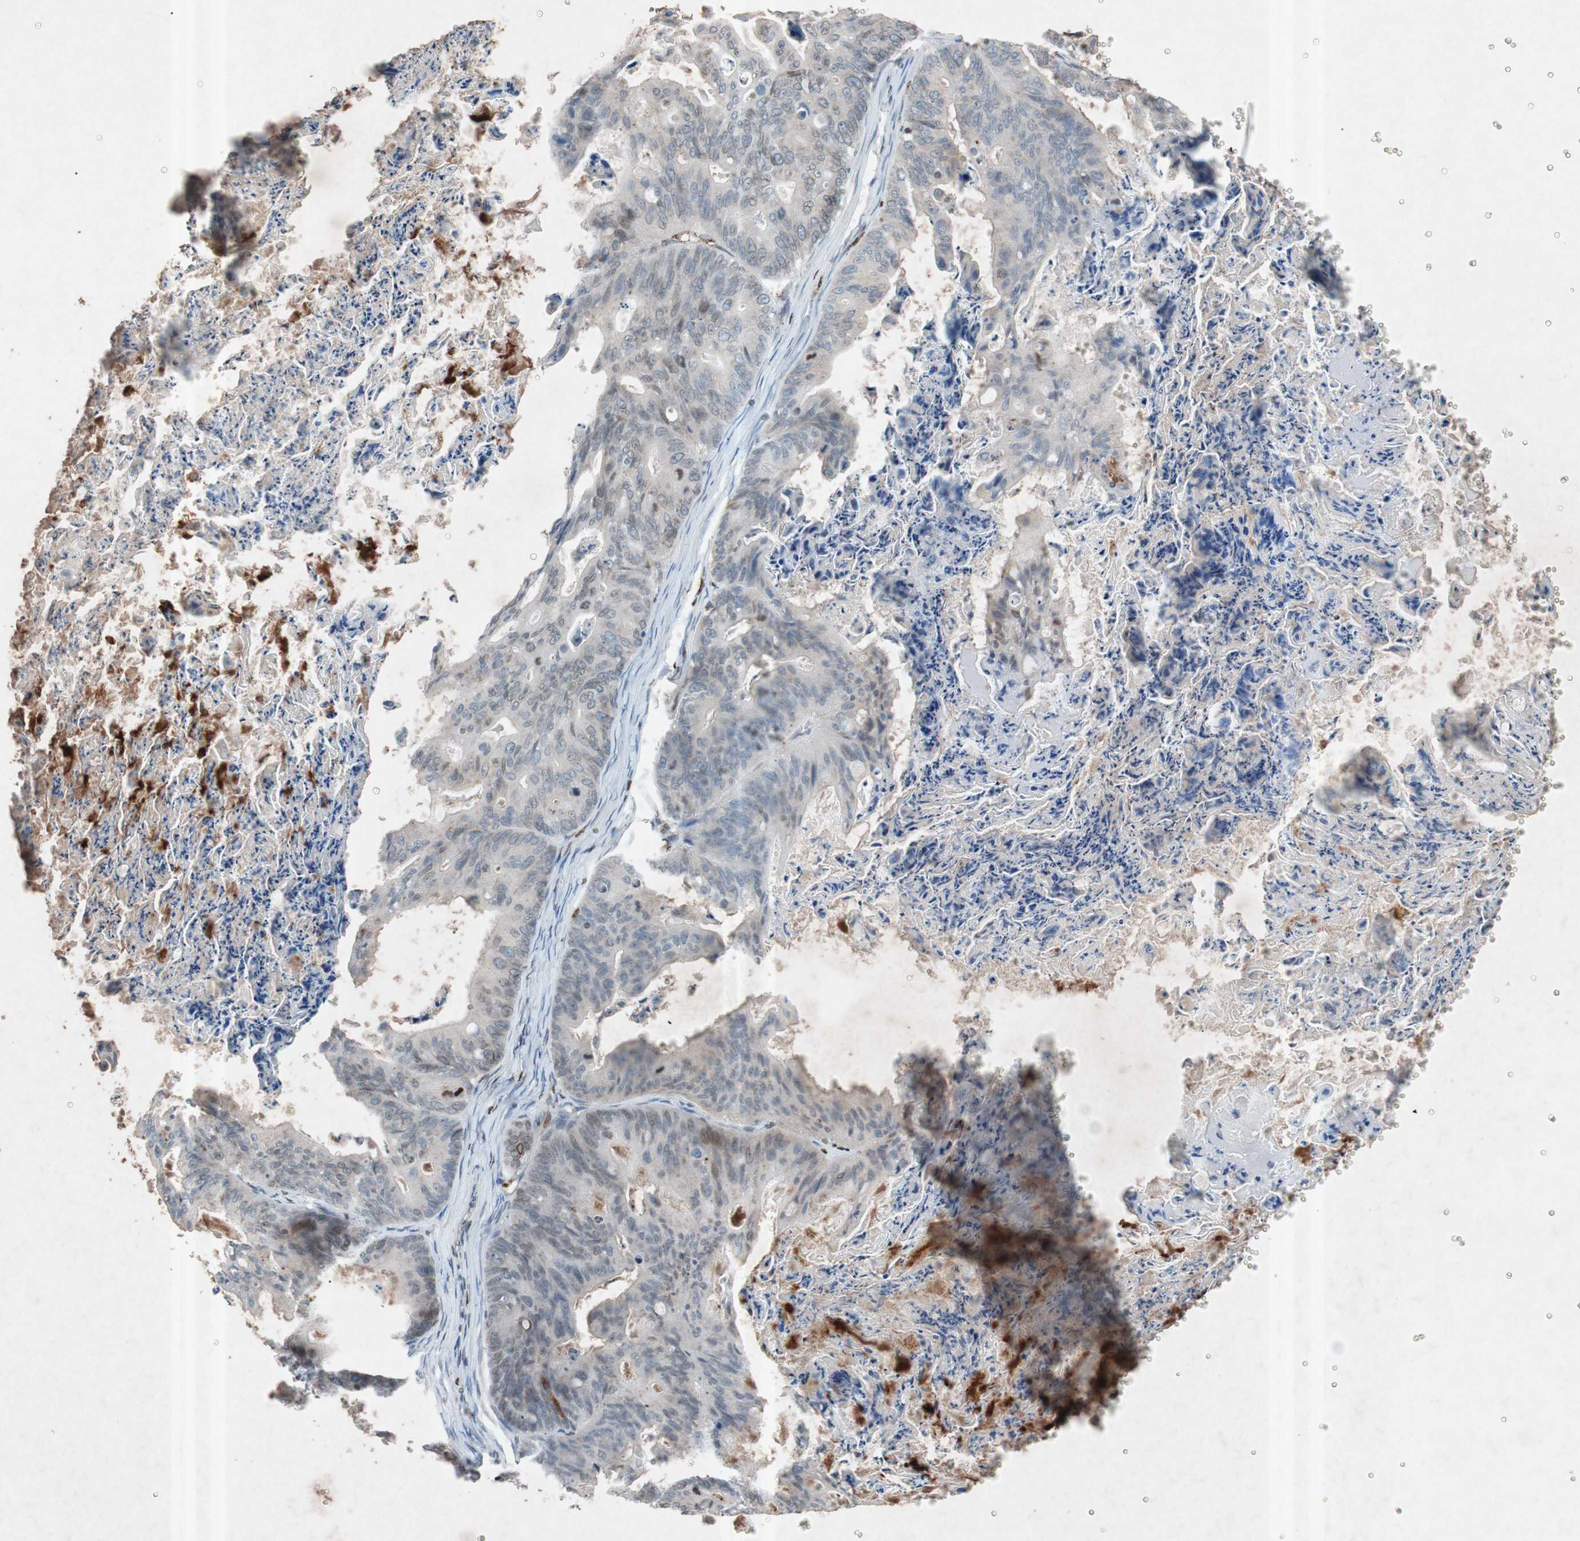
{"staining": {"intensity": "moderate", "quantity": "<25%", "location": "cytoplasmic/membranous"}, "tissue": "ovarian cancer", "cell_type": "Tumor cells", "image_type": "cancer", "snomed": [{"axis": "morphology", "description": "Cystadenocarcinoma, mucinous, NOS"}, {"axis": "topography", "description": "Ovary"}], "caption": "A brown stain shows moderate cytoplasmic/membranous staining of a protein in ovarian mucinous cystadenocarcinoma tumor cells.", "gene": "GRB7", "patient": {"sex": "female", "age": 36}}